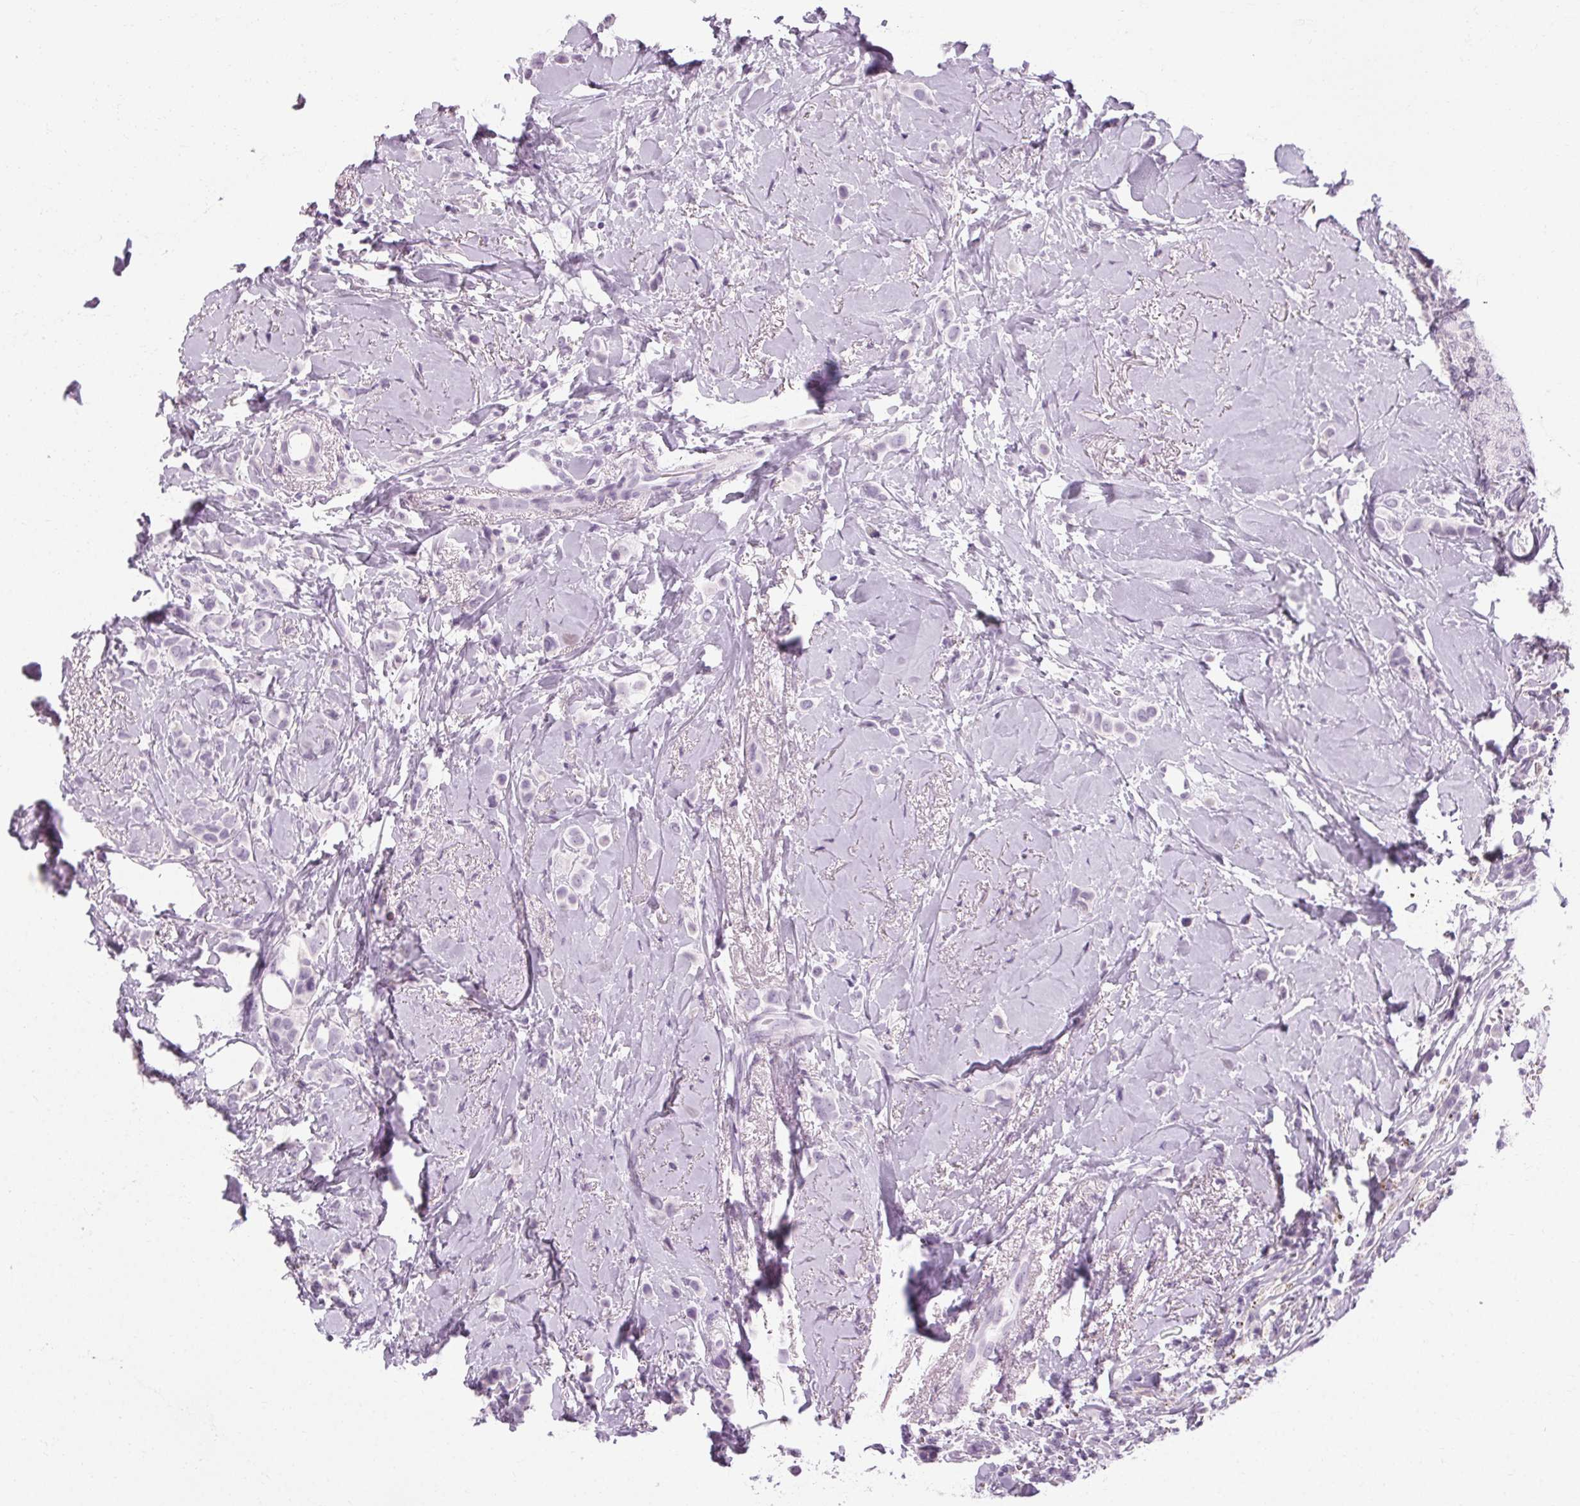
{"staining": {"intensity": "negative", "quantity": "none", "location": "none"}, "tissue": "breast cancer", "cell_type": "Tumor cells", "image_type": "cancer", "snomed": [{"axis": "morphology", "description": "Lobular carcinoma"}, {"axis": "topography", "description": "Breast"}], "caption": "This is an immunohistochemistry (IHC) histopathology image of breast lobular carcinoma. There is no positivity in tumor cells.", "gene": "POMC", "patient": {"sex": "female", "age": 66}}